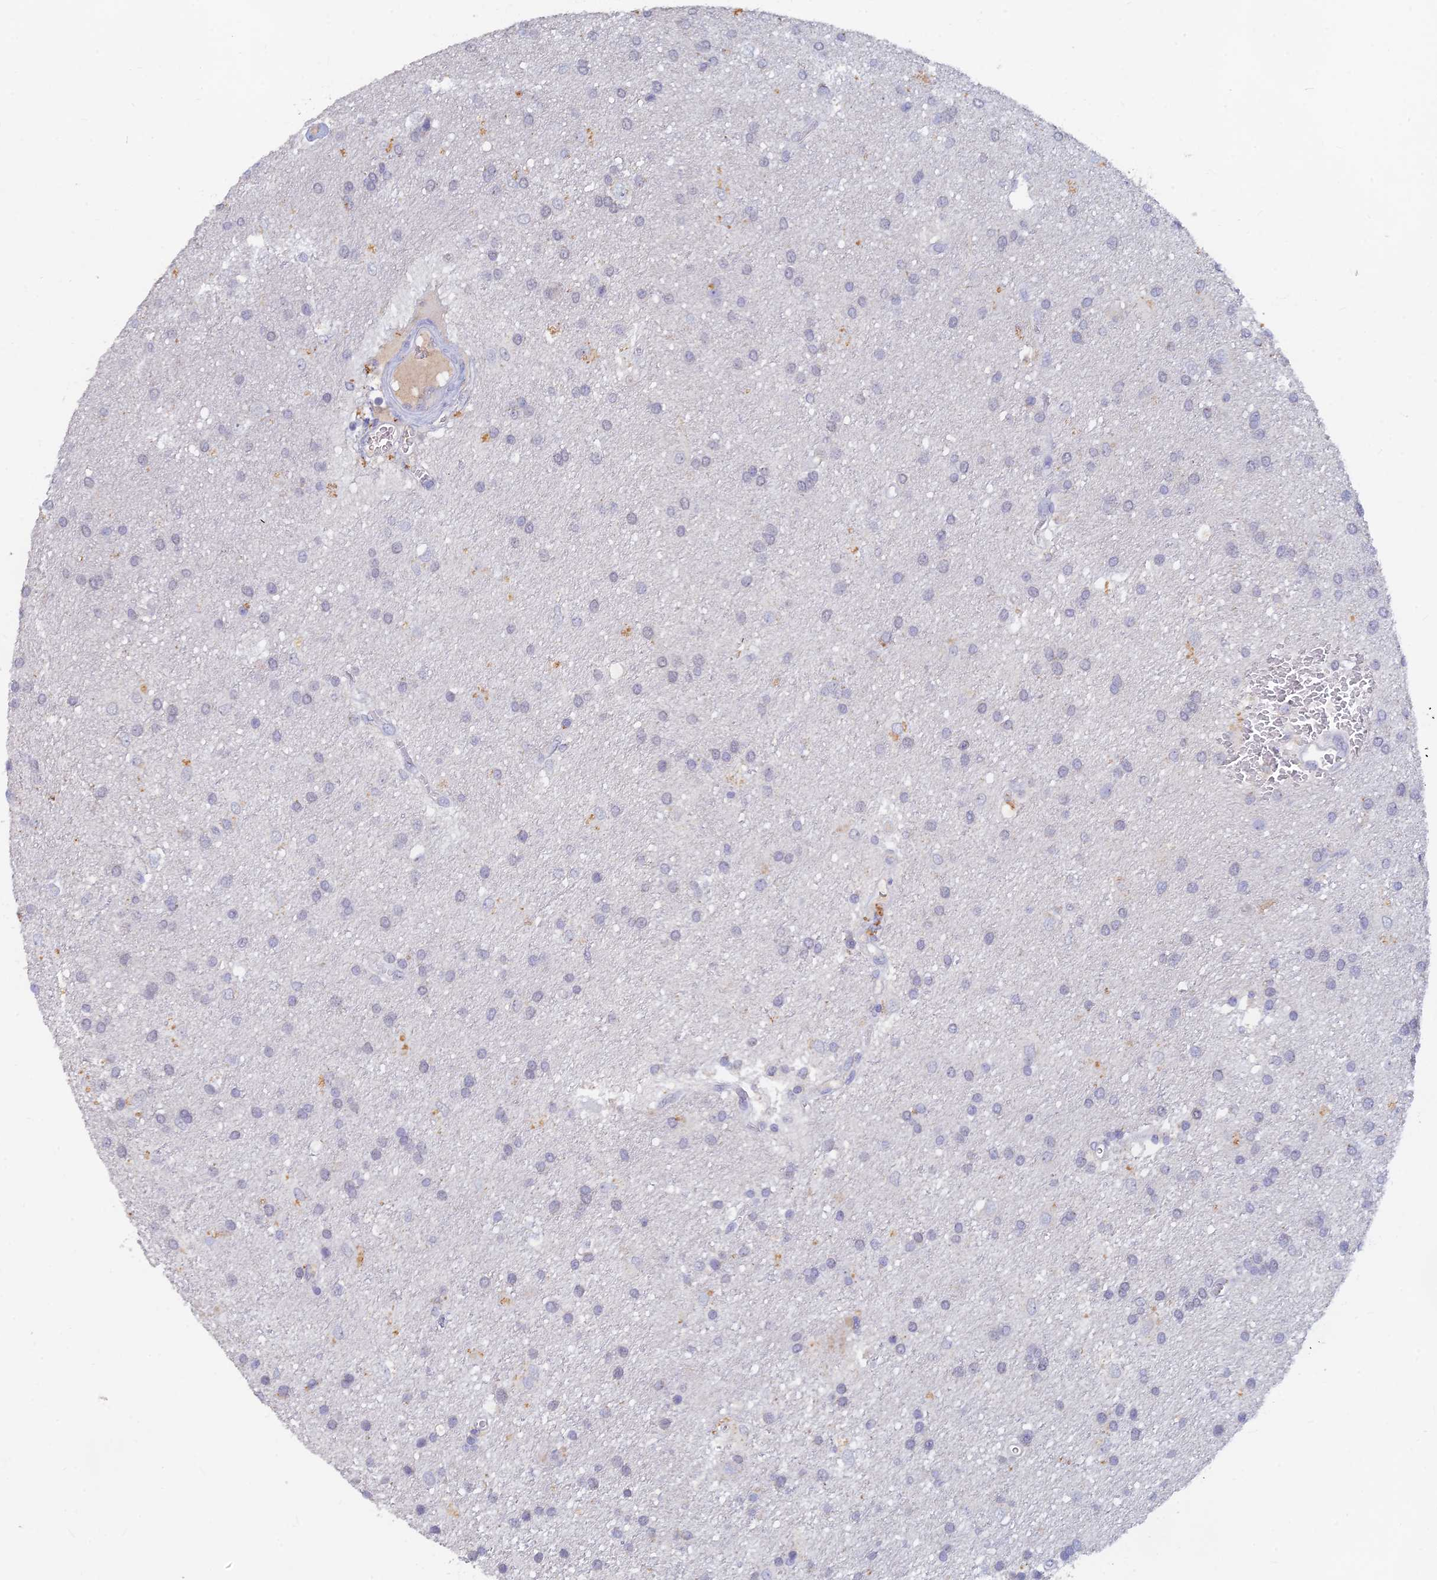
{"staining": {"intensity": "negative", "quantity": "none", "location": "none"}, "tissue": "glioma", "cell_type": "Tumor cells", "image_type": "cancer", "snomed": [{"axis": "morphology", "description": "Glioma, malignant, Low grade"}, {"axis": "topography", "description": "Brain"}], "caption": "This is an immunohistochemistry histopathology image of human low-grade glioma (malignant). There is no staining in tumor cells.", "gene": "LRIF1", "patient": {"sex": "male", "age": 66}}